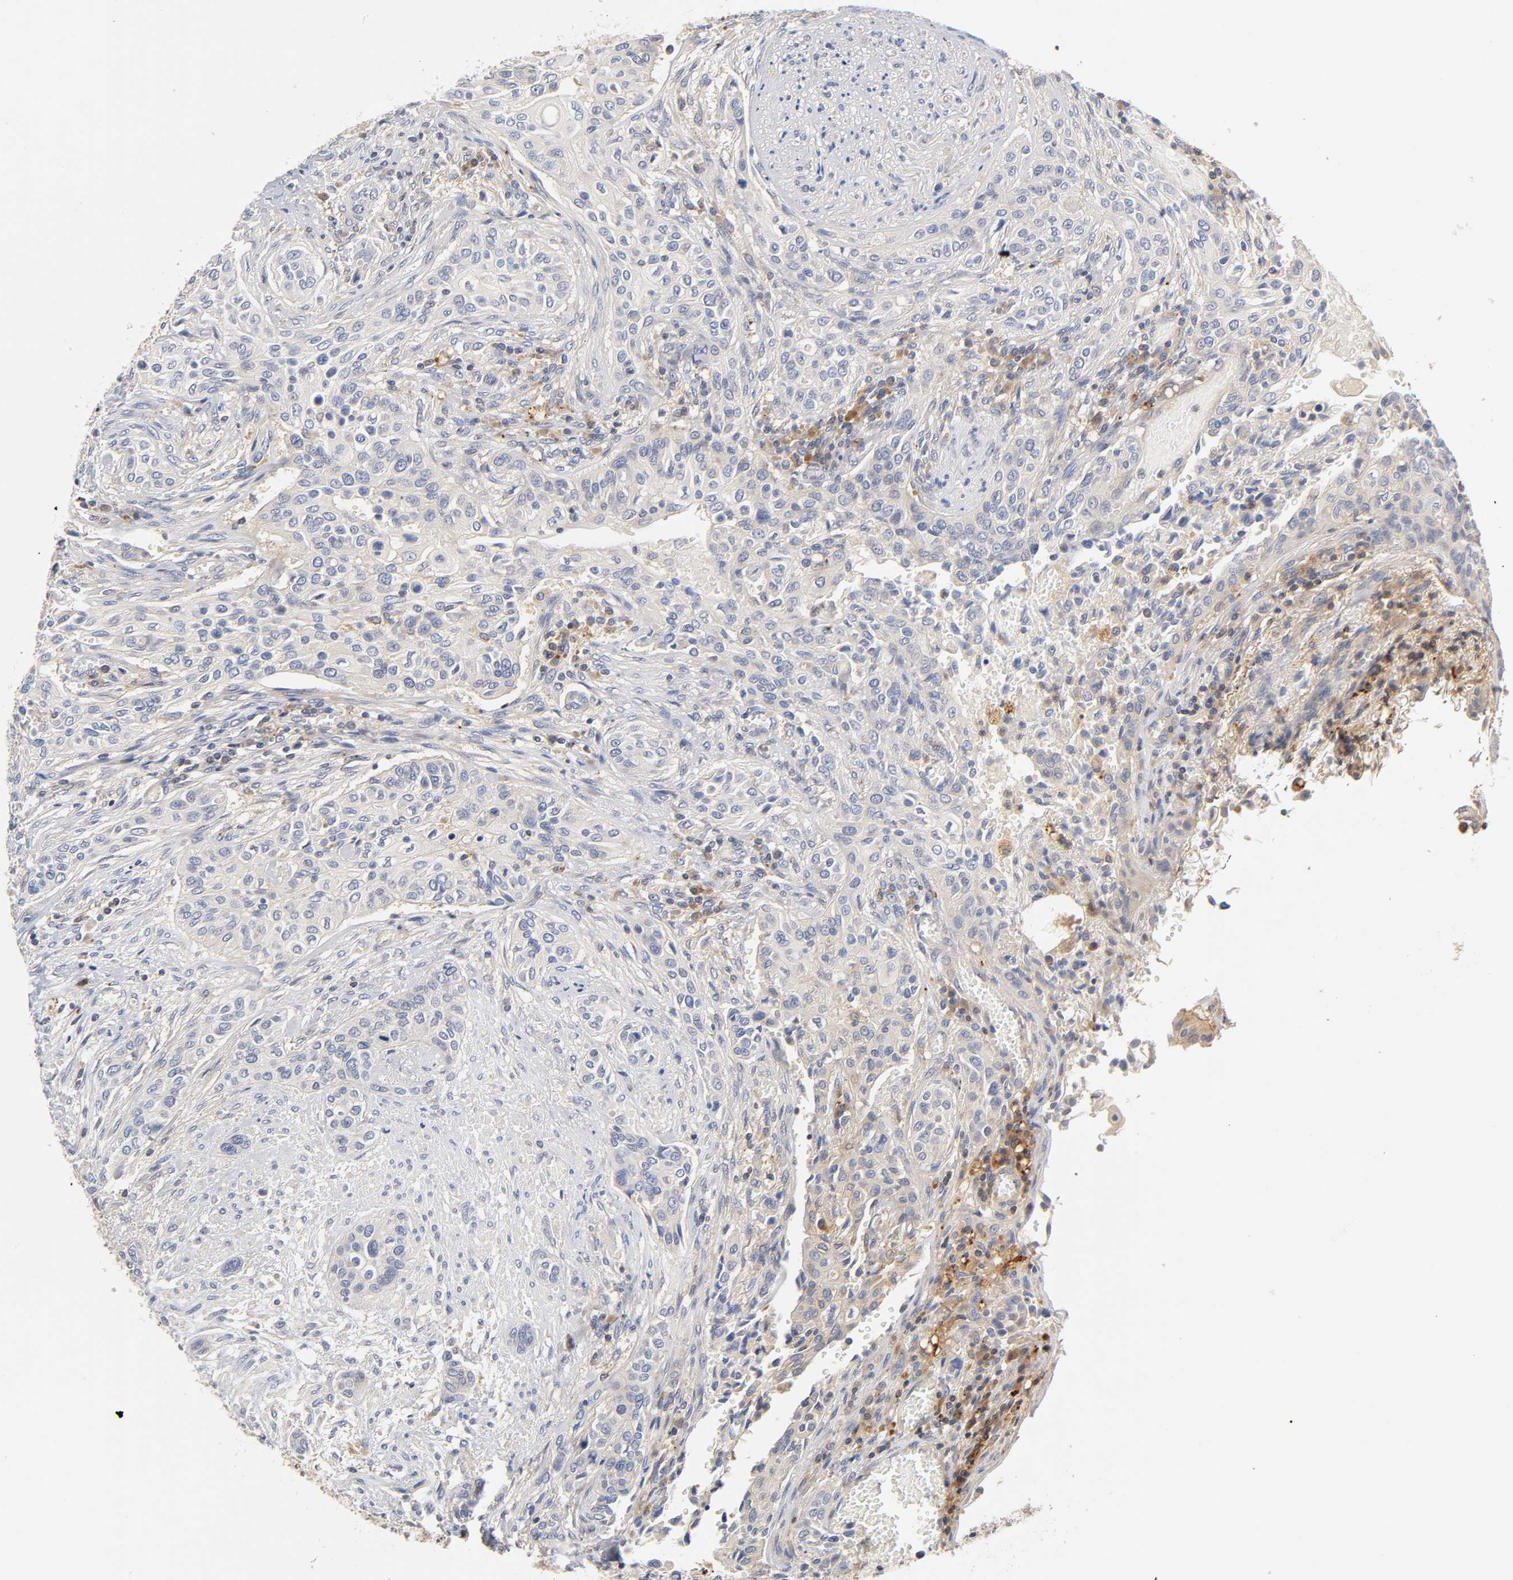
{"staining": {"intensity": "negative", "quantity": "none", "location": "none"}, "tissue": "urothelial cancer", "cell_type": "Tumor cells", "image_type": "cancer", "snomed": [{"axis": "morphology", "description": "Urothelial carcinoma, High grade"}, {"axis": "topography", "description": "Urinary bladder"}], "caption": "The immunohistochemistry (IHC) photomicrograph has no significant expression in tumor cells of urothelial cancer tissue.", "gene": "RHOA", "patient": {"sex": "male", "age": 74}}